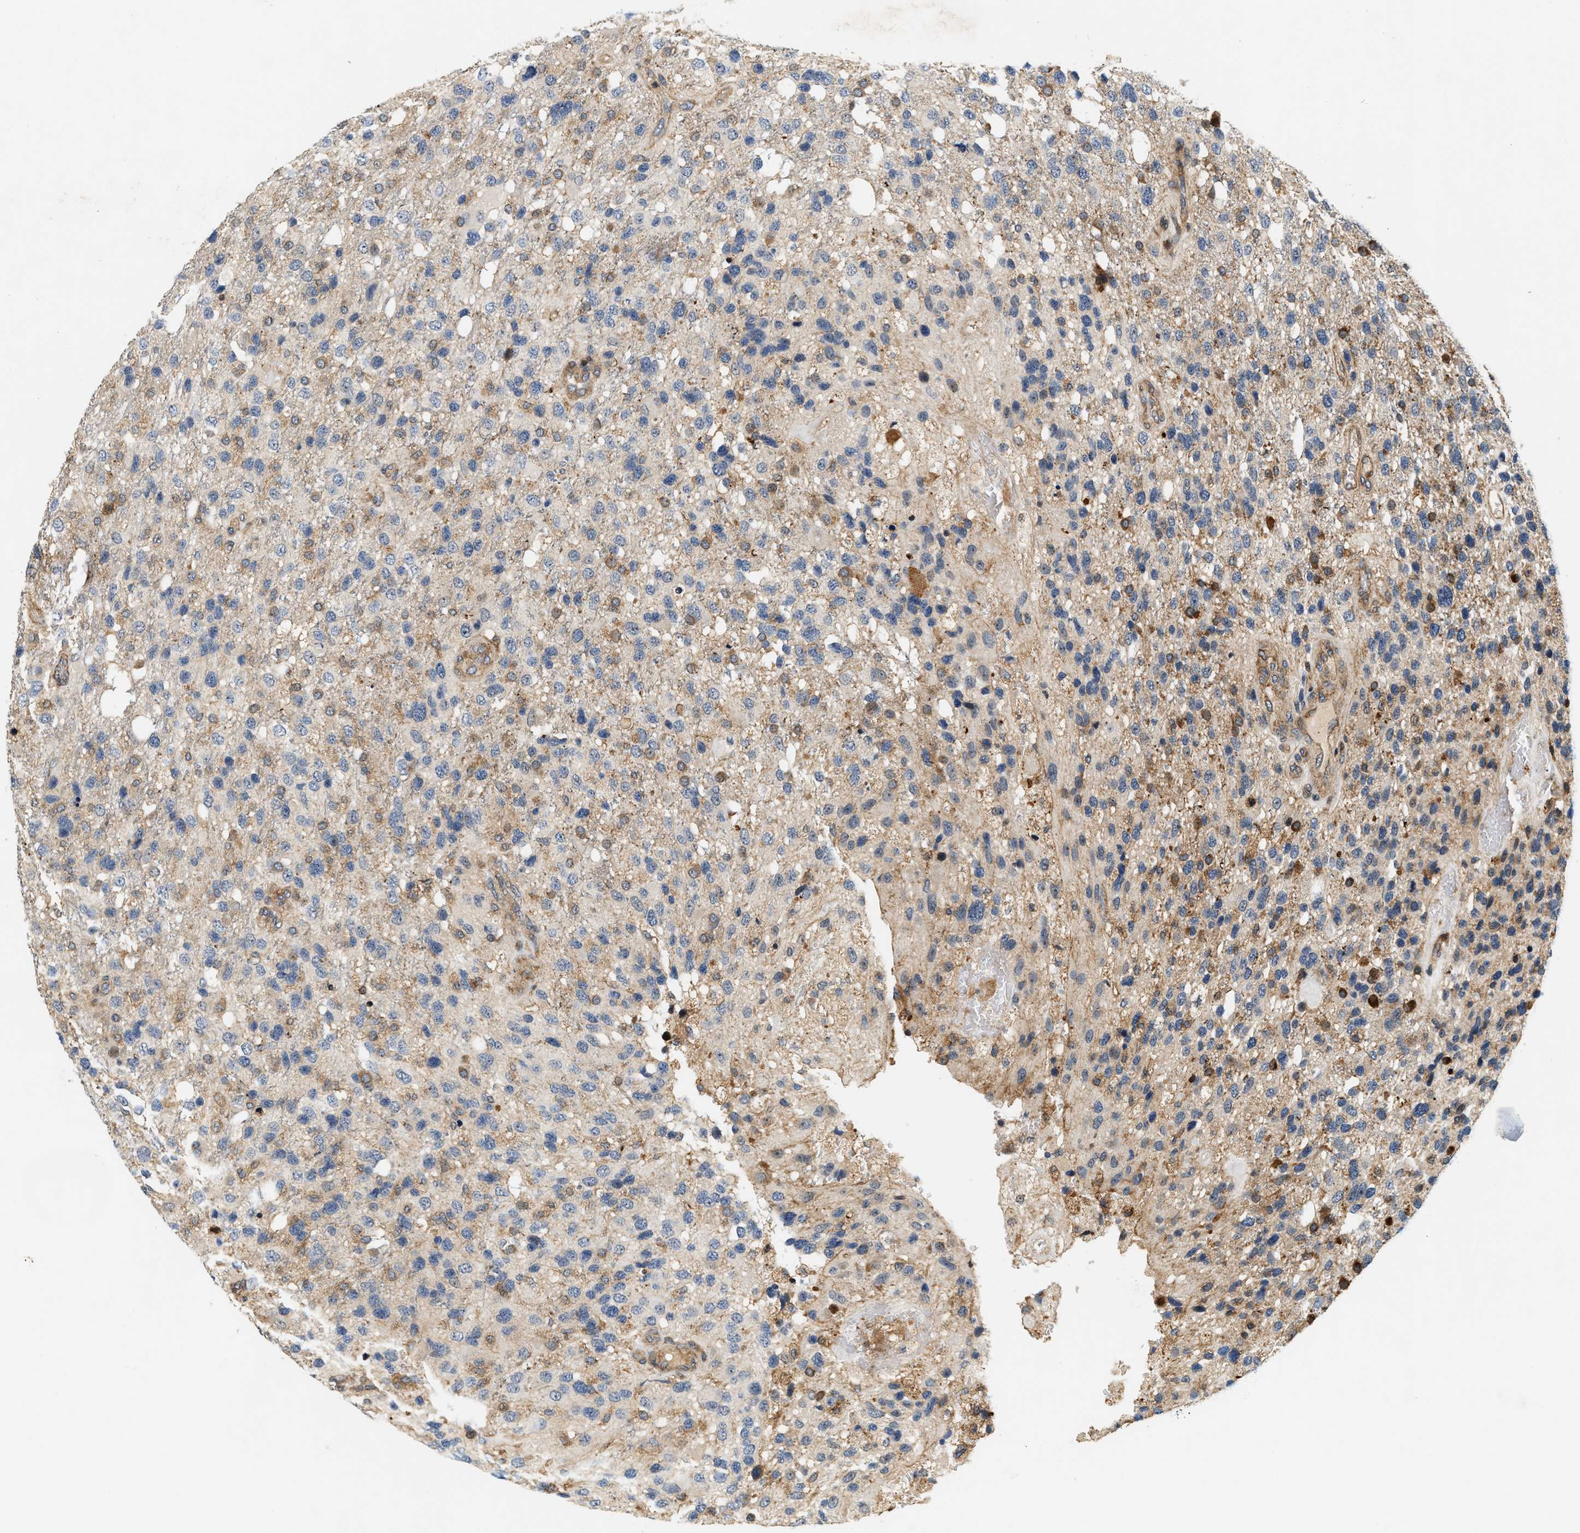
{"staining": {"intensity": "weak", "quantity": "25%-75%", "location": "cytoplasmic/membranous"}, "tissue": "glioma", "cell_type": "Tumor cells", "image_type": "cancer", "snomed": [{"axis": "morphology", "description": "Glioma, malignant, High grade"}, {"axis": "topography", "description": "Brain"}], "caption": "A brown stain labels weak cytoplasmic/membranous positivity of a protein in human glioma tumor cells.", "gene": "SAMD9", "patient": {"sex": "female", "age": 58}}